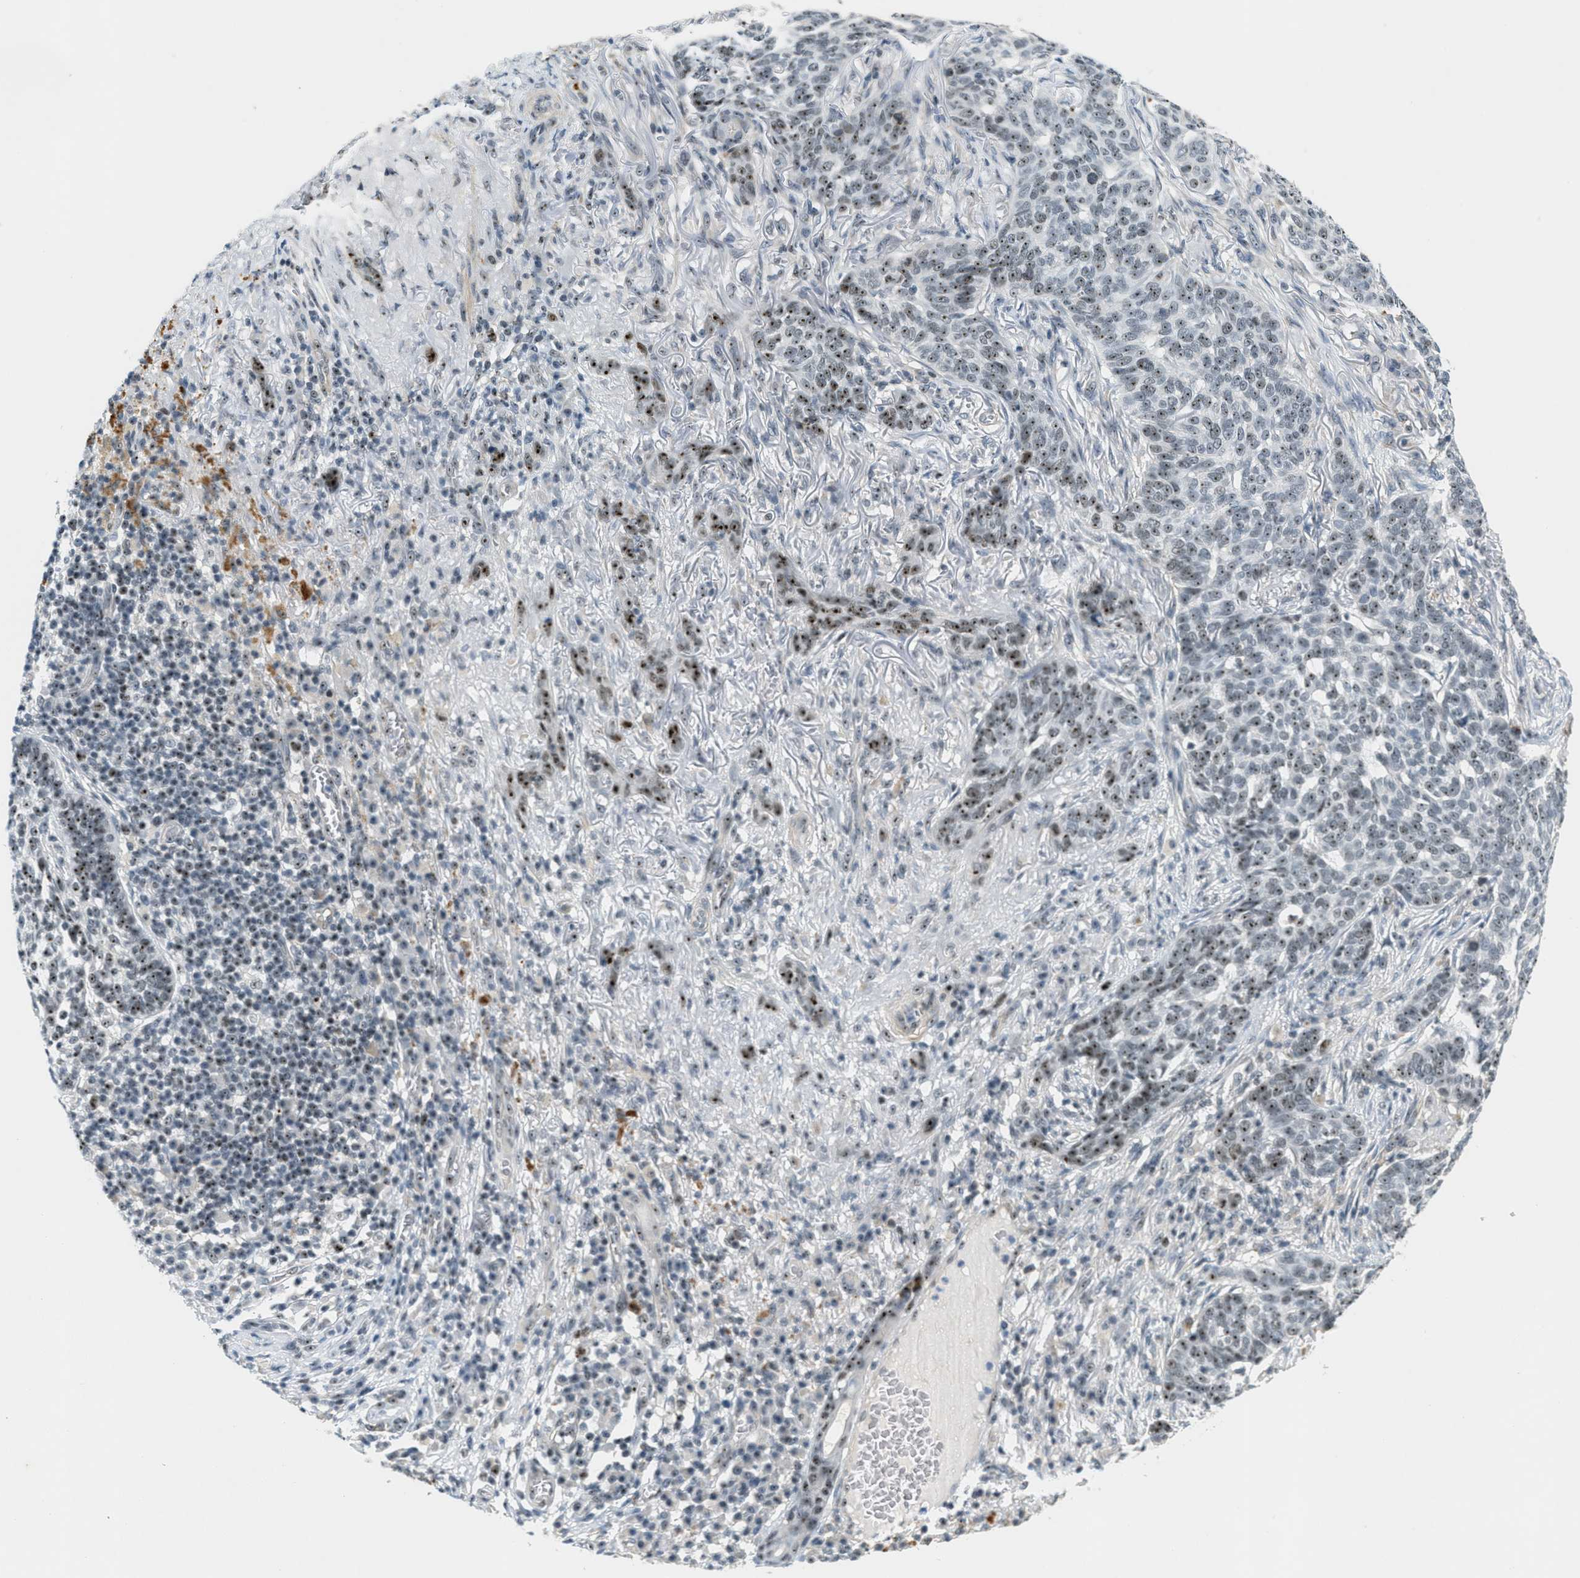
{"staining": {"intensity": "moderate", "quantity": "25%-75%", "location": "nuclear"}, "tissue": "skin cancer", "cell_type": "Tumor cells", "image_type": "cancer", "snomed": [{"axis": "morphology", "description": "Basal cell carcinoma"}, {"axis": "topography", "description": "Skin"}], "caption": "Immunohistochemistry image of neoplastic tissue: human basal cell carcinoma (skin) stained using immunohistochemistry reveals medium levels of moderate protein expression localized specifically in the nuclear of tumor cells, appearing as a nuclear brown color.", "gene": "DDX47", "patient": {"sex": "male", "age": 85}}